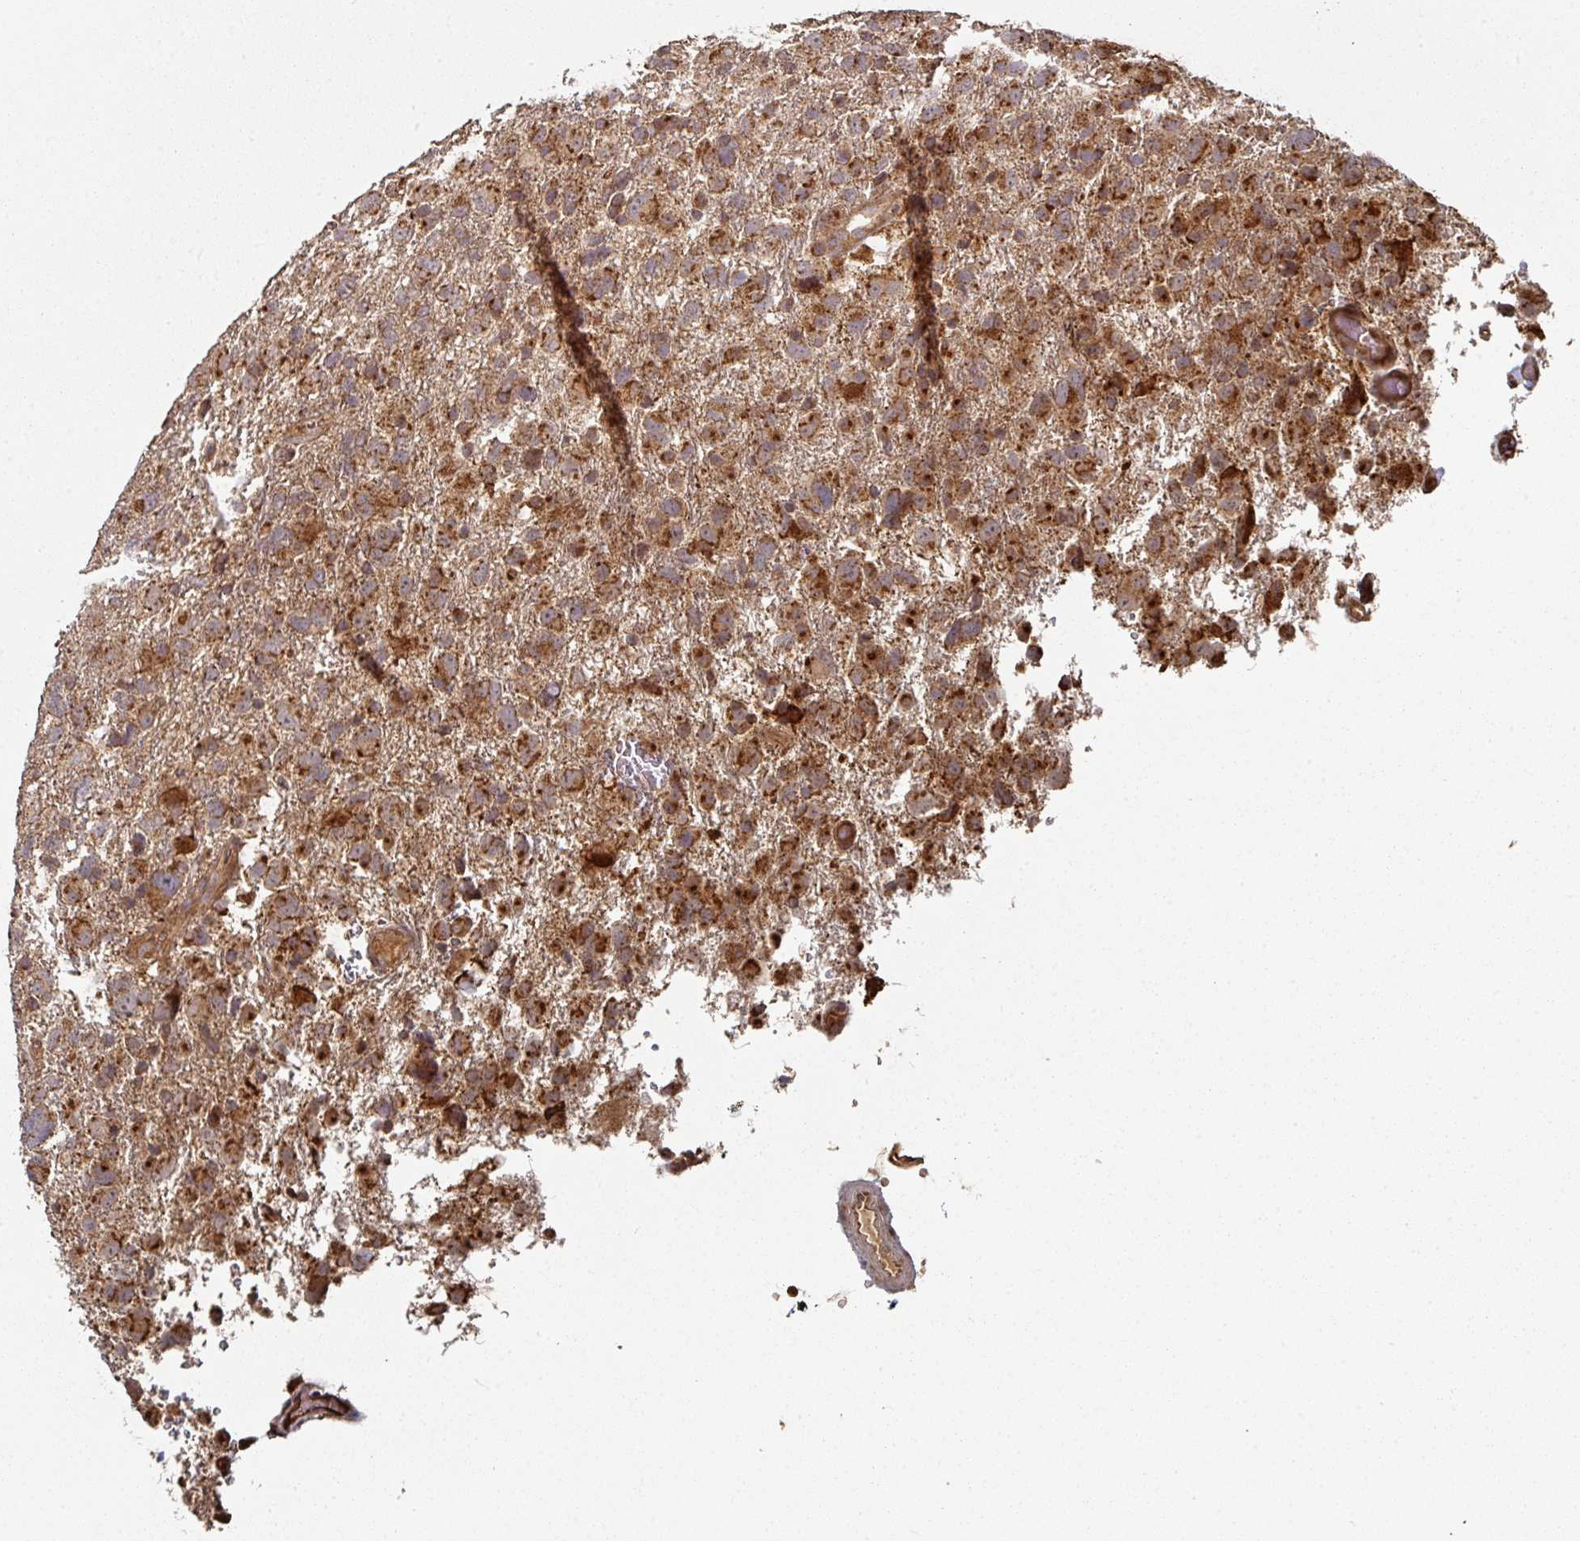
{"staining": {"intensity": "strong", "quantity": "25%-75%", "location": "cytoplasmic/membranous"}, "tissue": "glioma", "cell_type": "Tumor cells", "image_type": "cancer", "snomed": [{"axis": "morphology", "description": "Glioma, malignant, High grade"}, {"axis": "topography", "description": "Brain"}], "caption": "Immunohistochemistry image of glioma stained for a protein (brown), which demonstrates high levels of strong cytoplasmic/membranous expression in about 25%-75% of tumor cells.", "gene": "DNAJC7", "patient": {"sex": "male", "age": 61}}